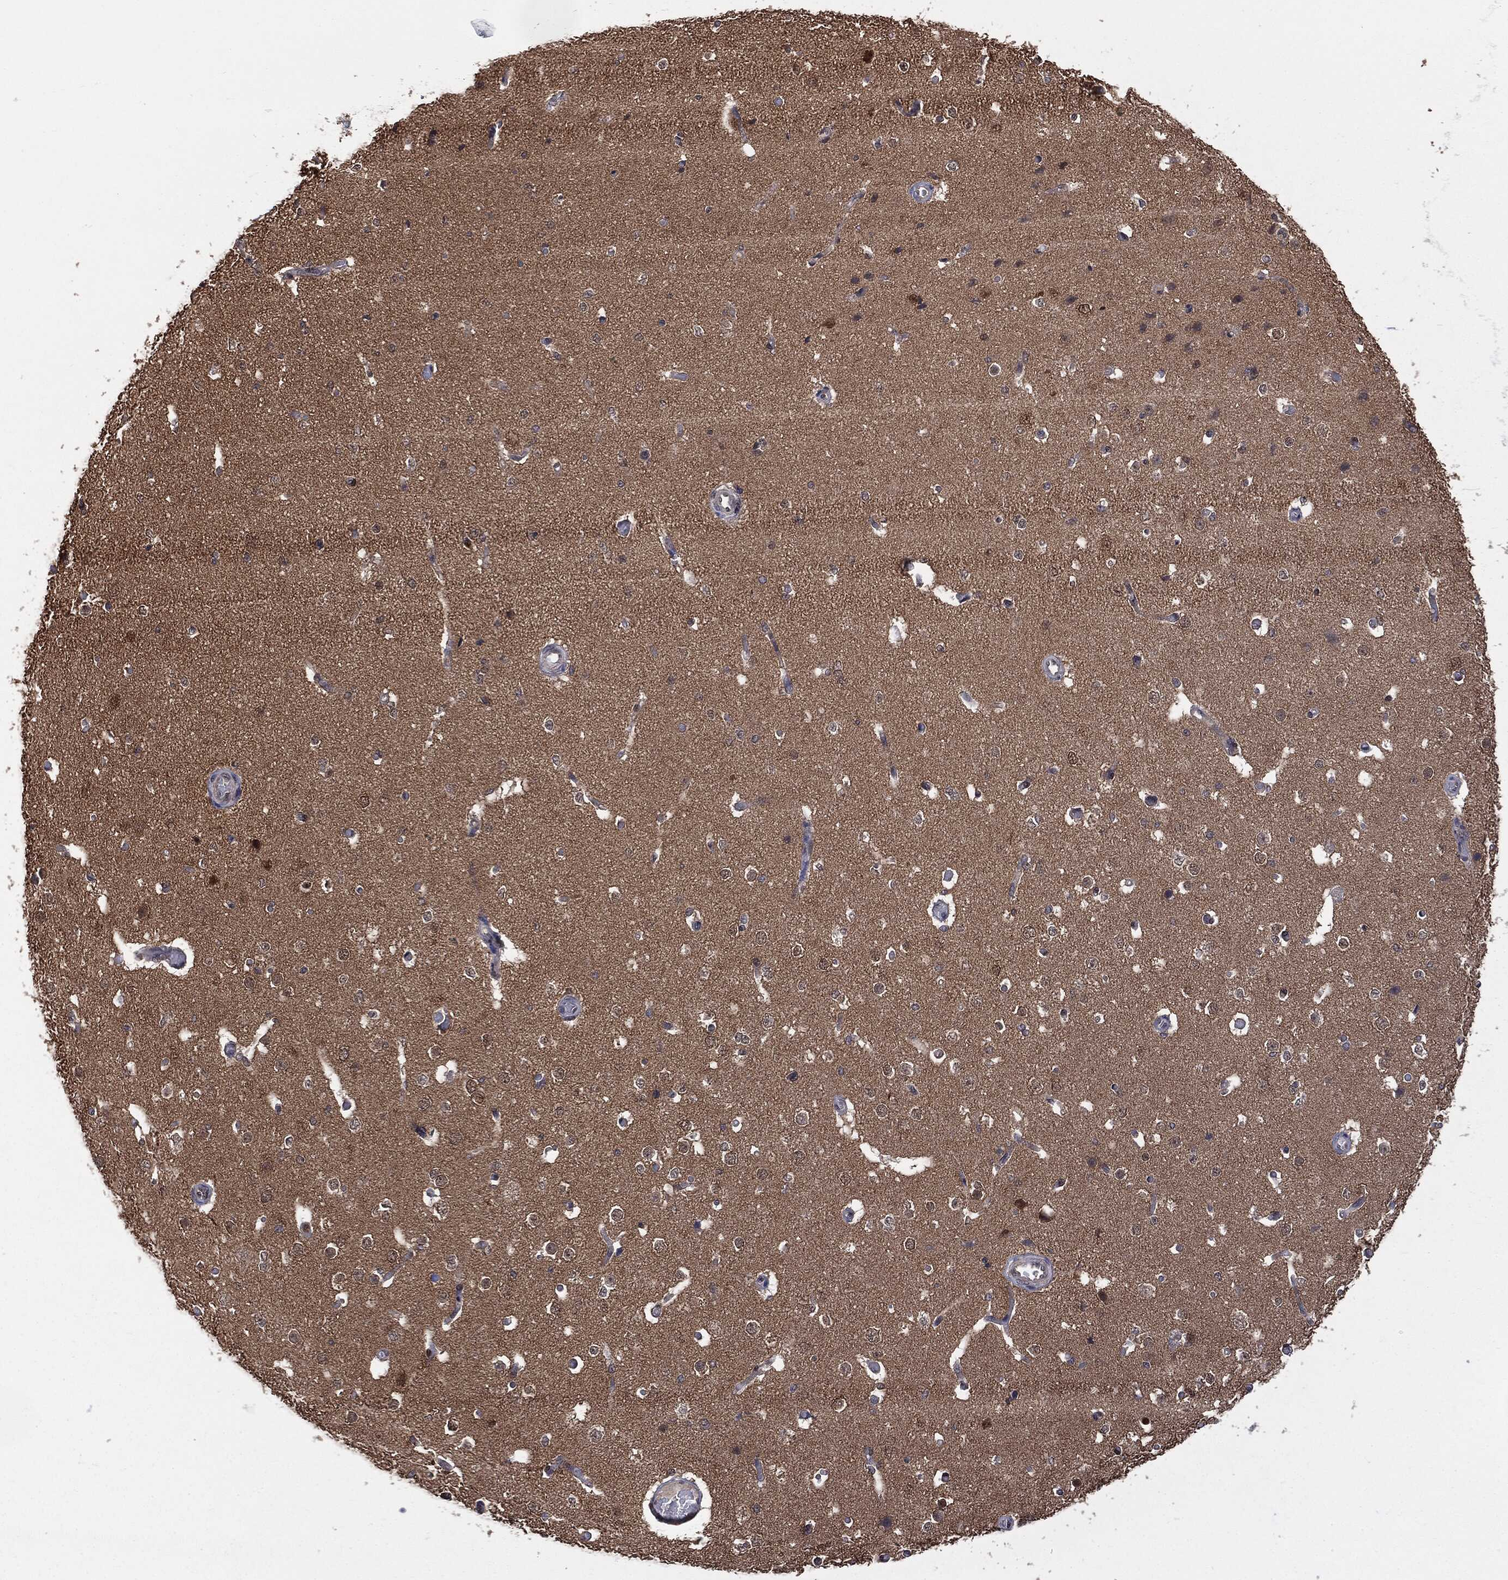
{"staining": {"intensity": "negative", "quantity": "none", "location": "none"}, "tissue": "cerebral cortex", "cell_type": "Endothelial cells", "image_type": "normal", "snomed": [{"axis": "morphology", "description": "Normal tissue, NOS"}, {"axis": "morphology", "description": "Inflammation, NOS"}, {"axis": "topography", "description": "Cerebral cortex"}], "caption": "Immunohistochemistry (IHC) of unremarkable cerebral cortex demonstrates no expression in endothelial cells.", "gene": "GPI", "patient": {"sex": "male", "age": 6}}